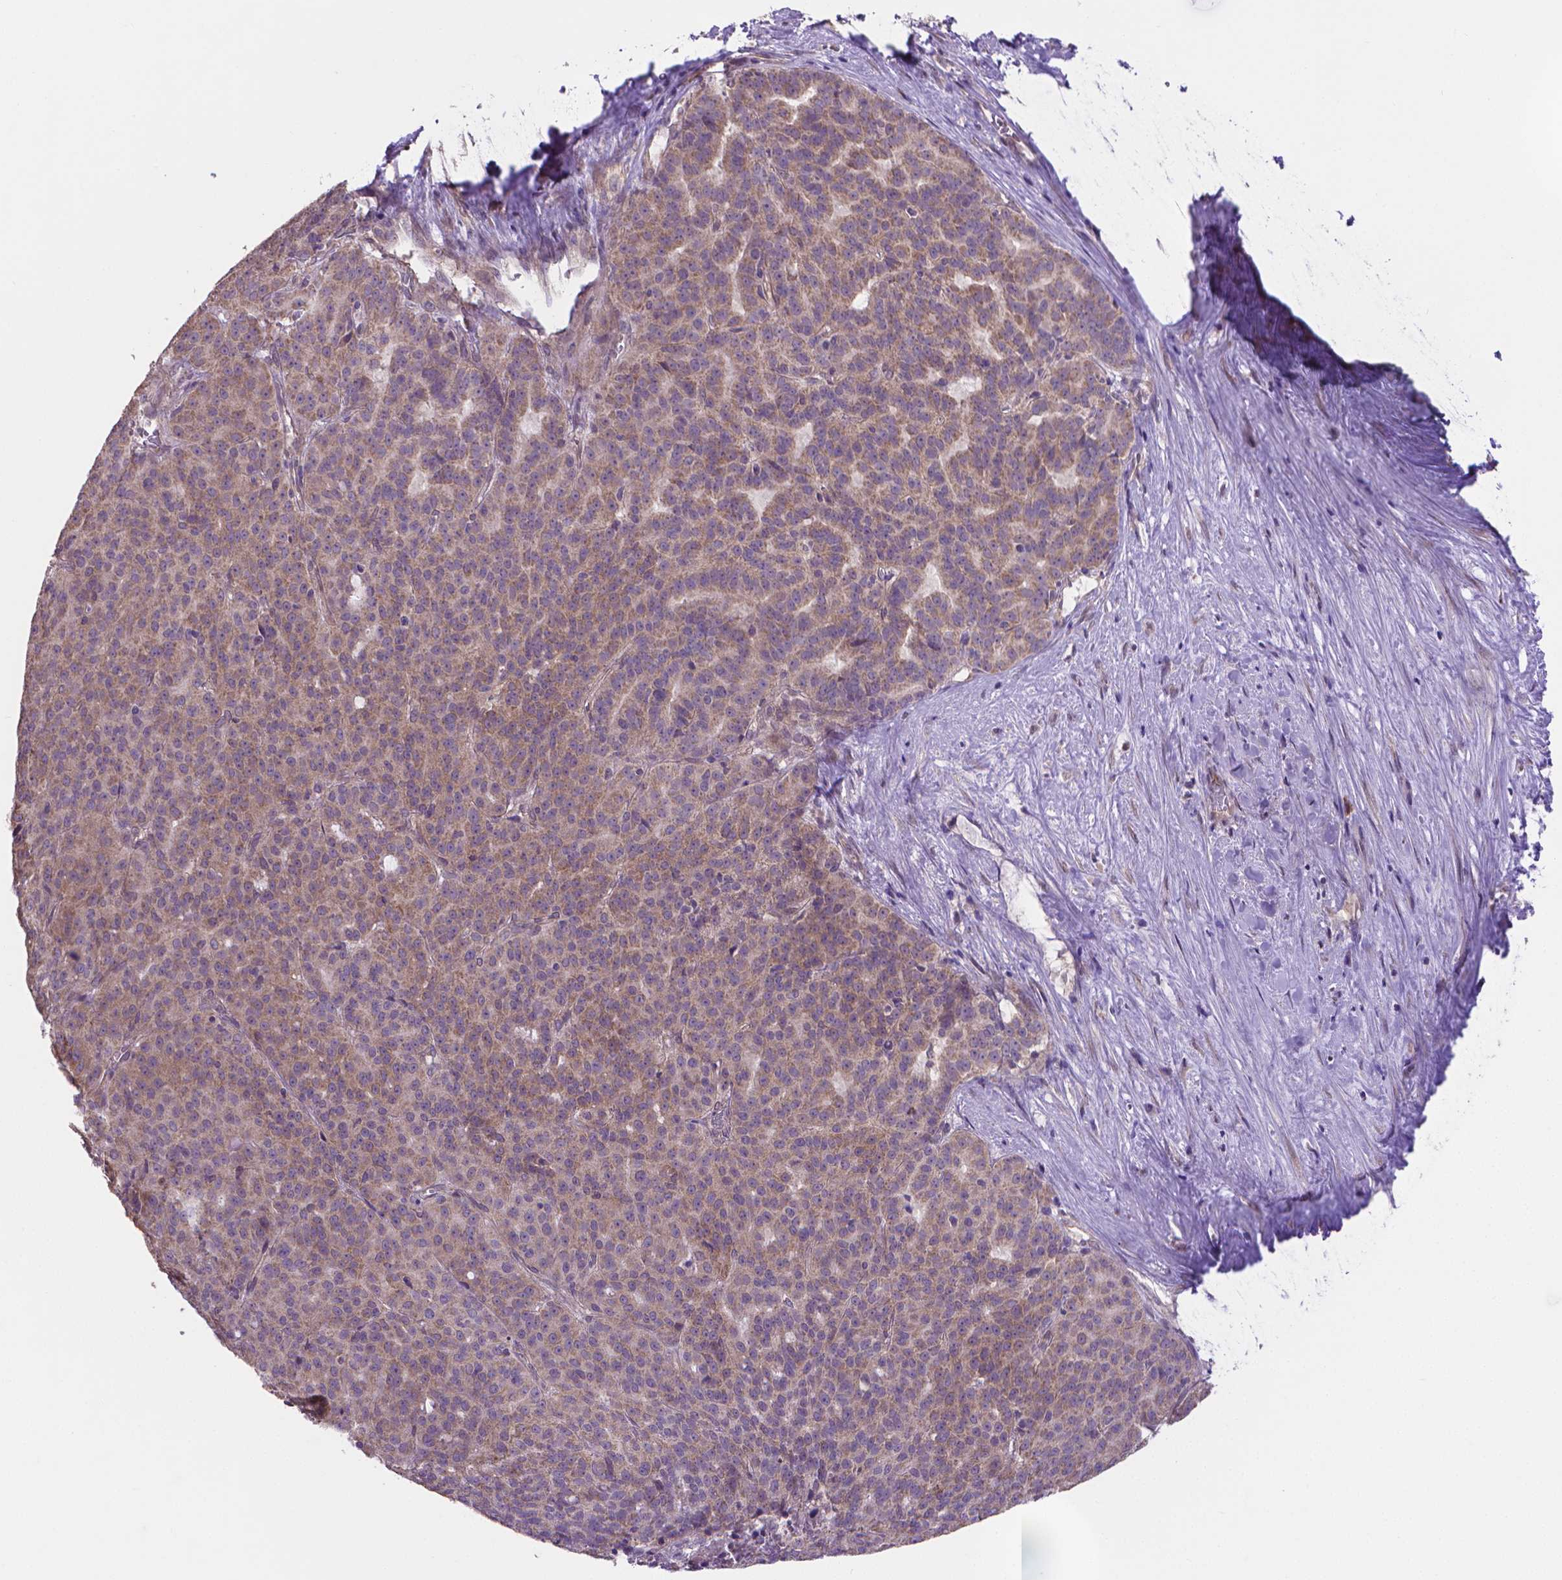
{"staining": {"intensity": "weak", "quantity": "25%-75%", "location": "cytoplasmic/membranous"}, "tissue": "liver cancer", "cell_type": "Tumor cells", "image_type": "cancer", "snomed": [{"axis": "morphology", "description": "Cholangiocarcinoma"}, {"axis": "topography", "description": "Liver"}], "caption": "Tumor cells exhibit low levels of weak cytoplasmic/membranous expression in about 25%-75% of cells in human liver cancer.", "gene": "GPR63", "patient": {"sex": "female", "age": 47}}